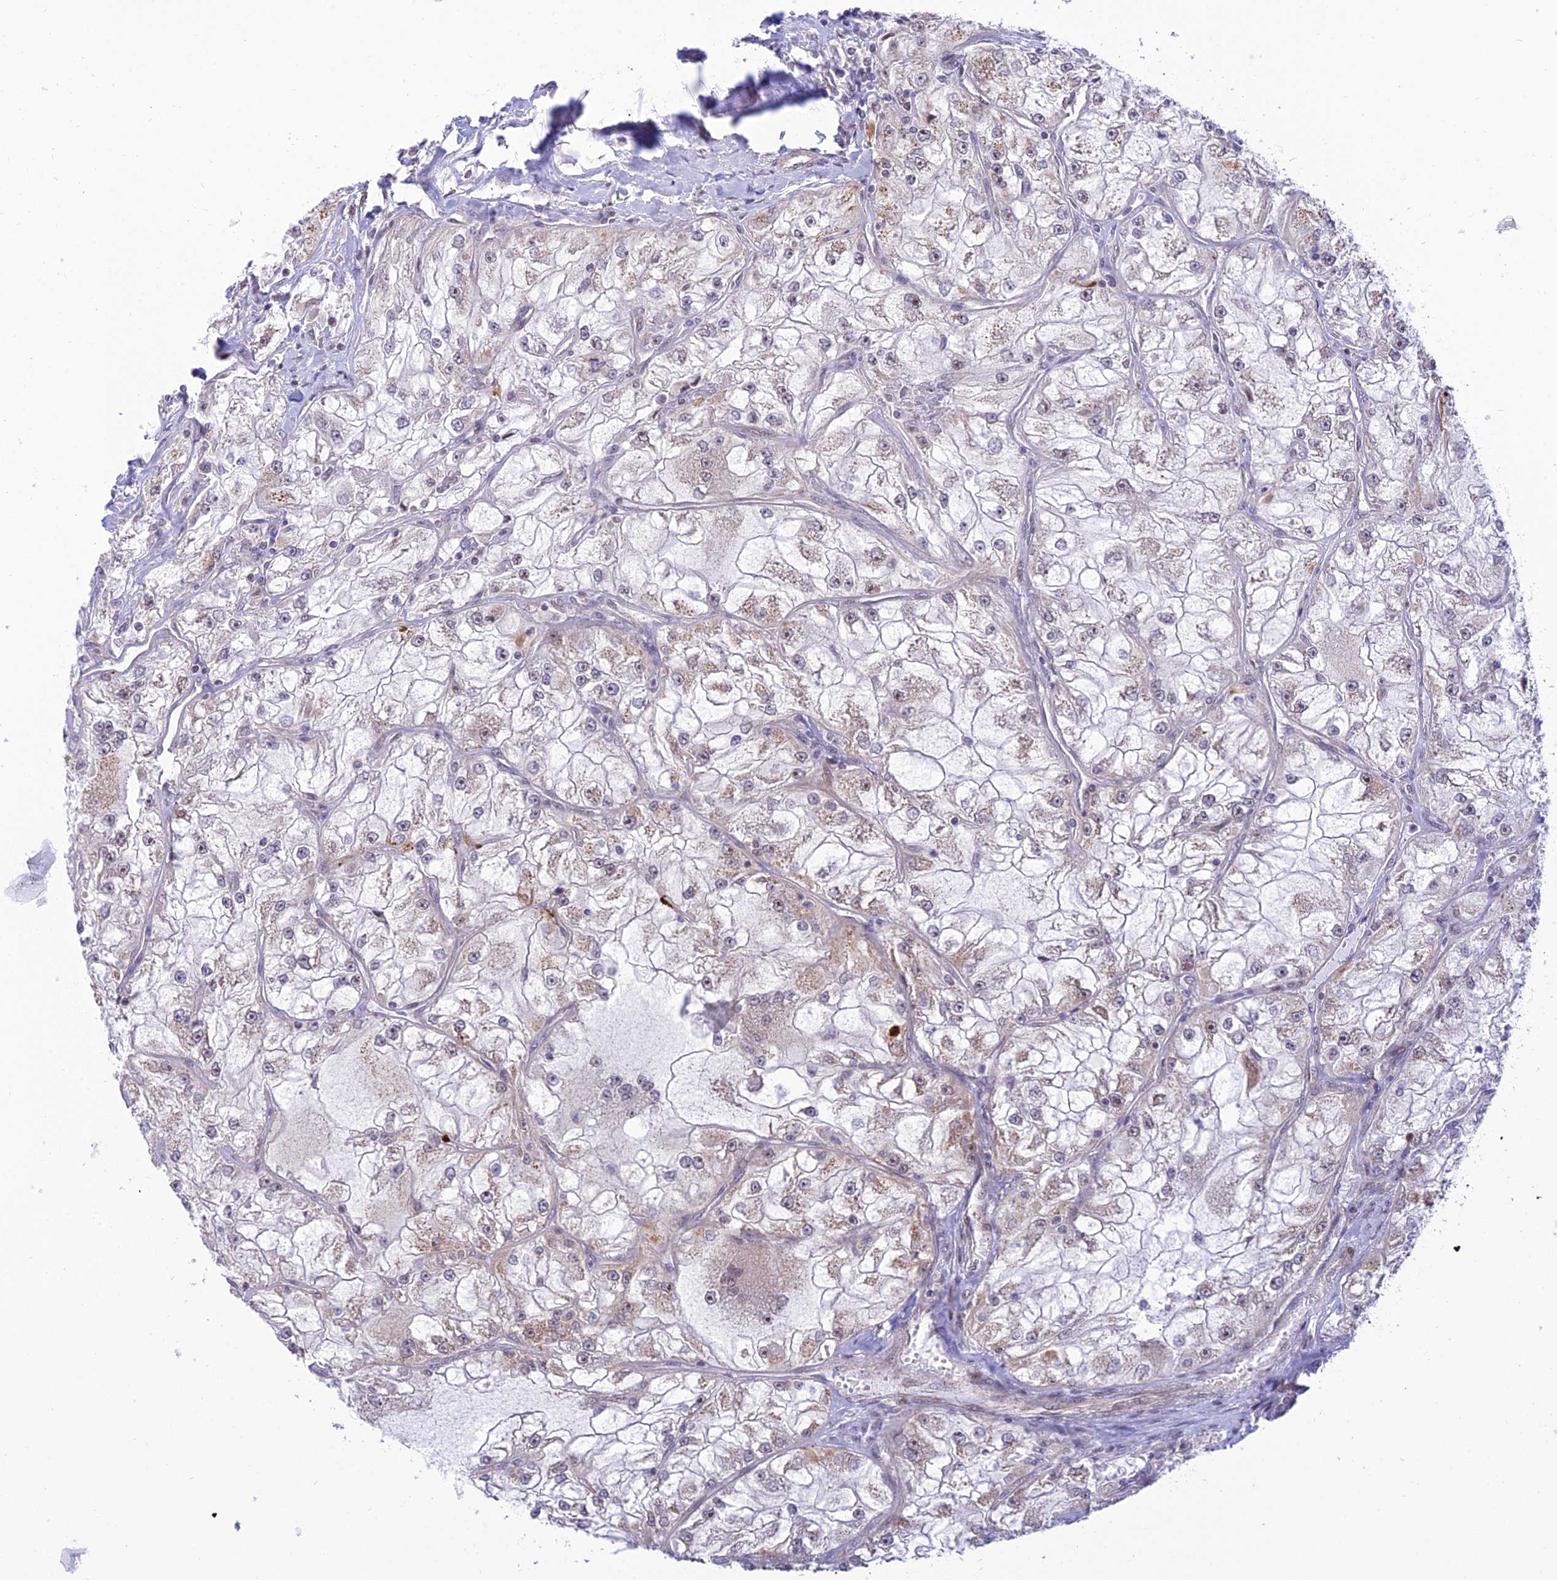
{"staining": {"intensity": "moderate", "quantity": "25%-75%", "location": "cytoplasmic/membranous"}, "tissue": "renal cancer", "cell_type": "Tumor cells", "image_type": "cancer", "snomed": [{"axis": "morphology", "description": "Adenocarcinoma, NOS"}, {"axis": "topography", "description": "Kidney"}], "caption": "Protein staining demonstrates moderate cytoplasmic/membranous staining in approximately 25%-75% of tumor cells in adenocarcinoma (renal). (DAB (3,3'-diaminobenzidine) IHC, brown staining for protein, blue staining for nuclei).", "gene": "HOOK2", "patient": {"sex": "female", "age": 72}}